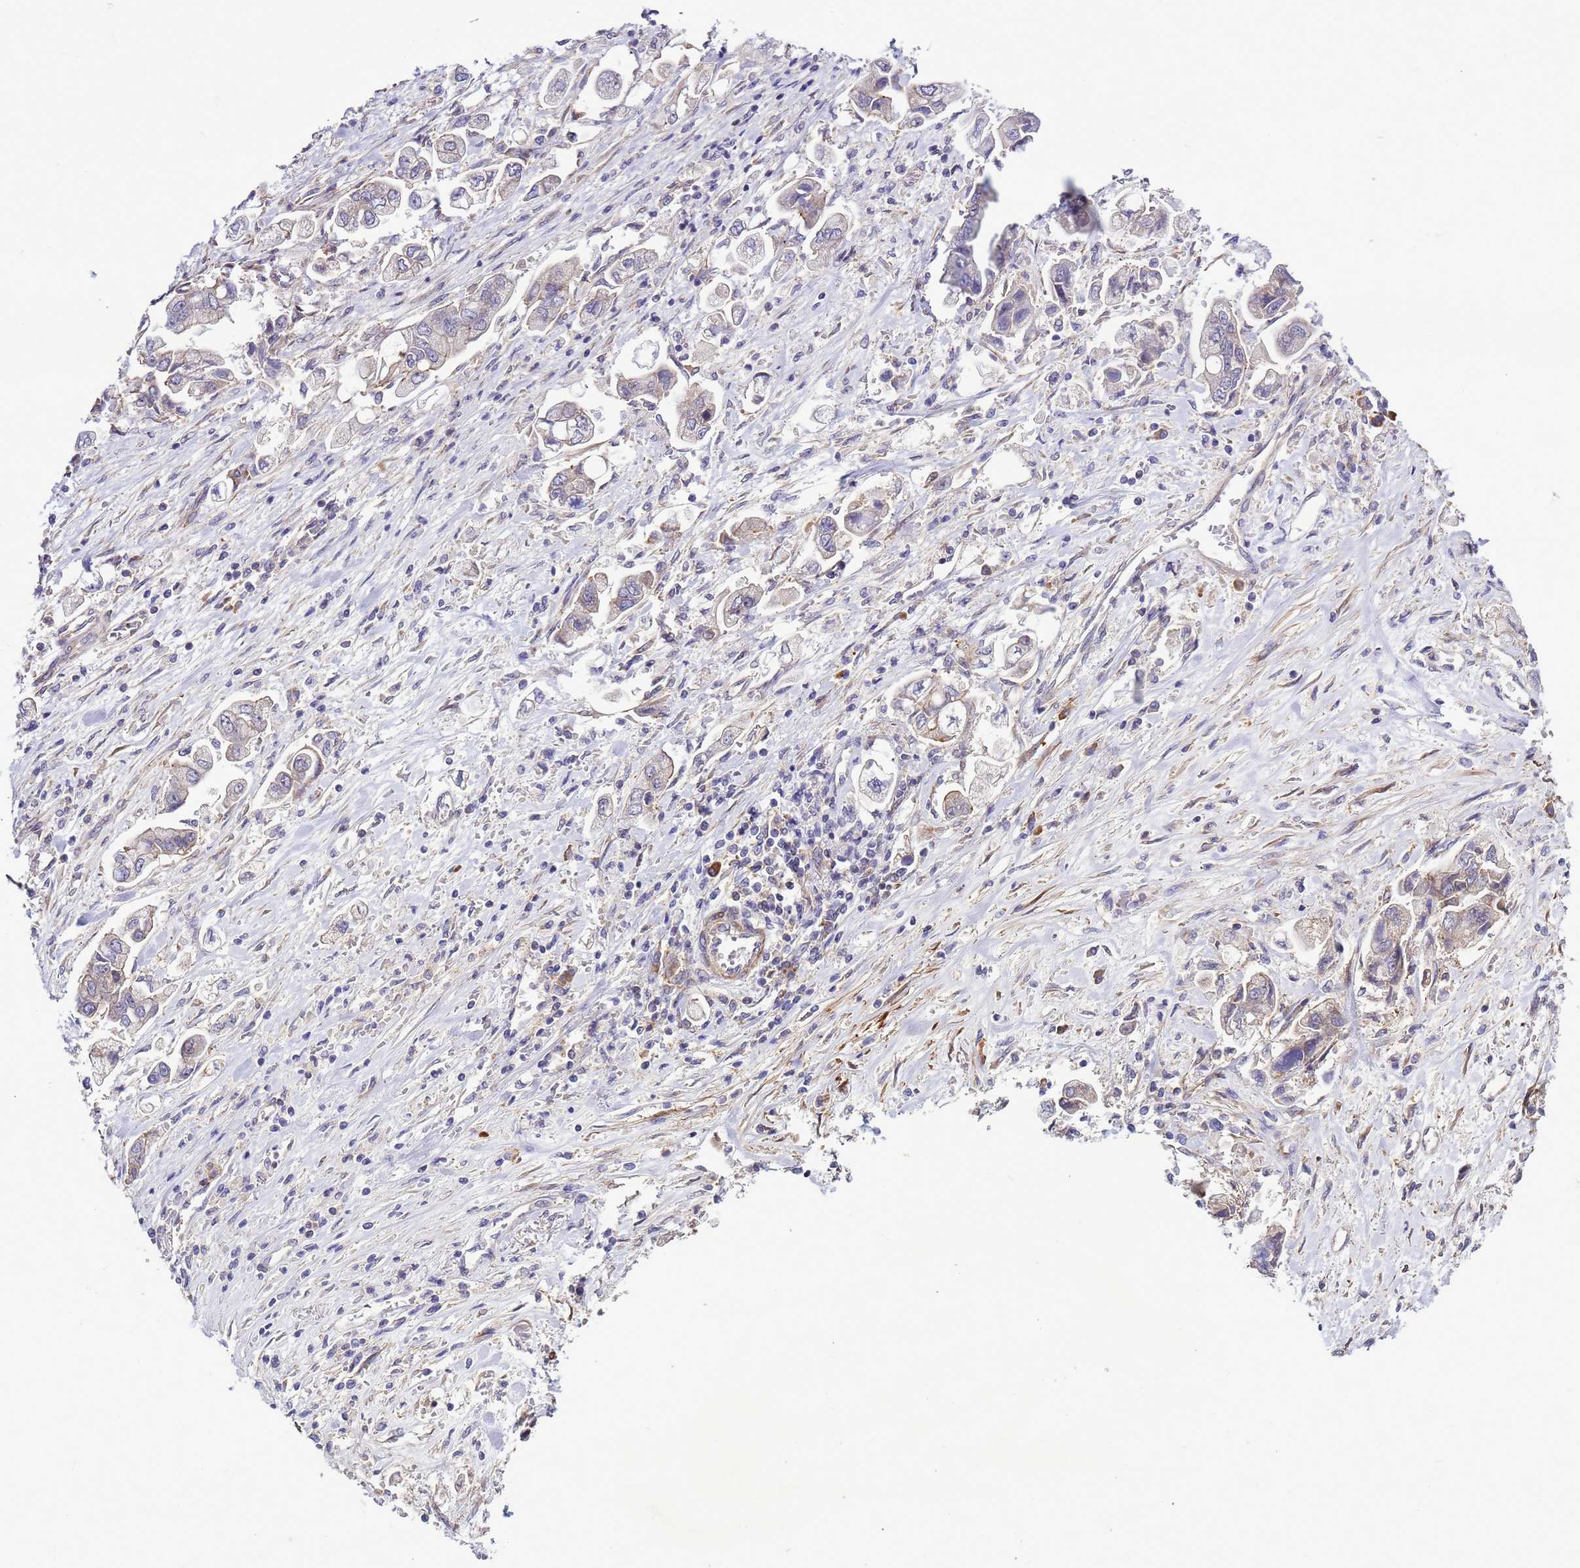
{"staining": {"intensity": "negative", "quantity": "none", "location": "none"}, "tissue": "stomach cancer", "cell_type": "Tumor cells", "image_type": "cancer", "snomed": [{"axis": "morphology", "description": "Adenocarcinoma, NOS"}, {"axis": "topography", "description": "Stomach"}], "caption": "Tumor cells are negative for brown protein staining in stomach cancer.", "gene": "GEN1", "patient": {"sex": "male", "age": 62}}